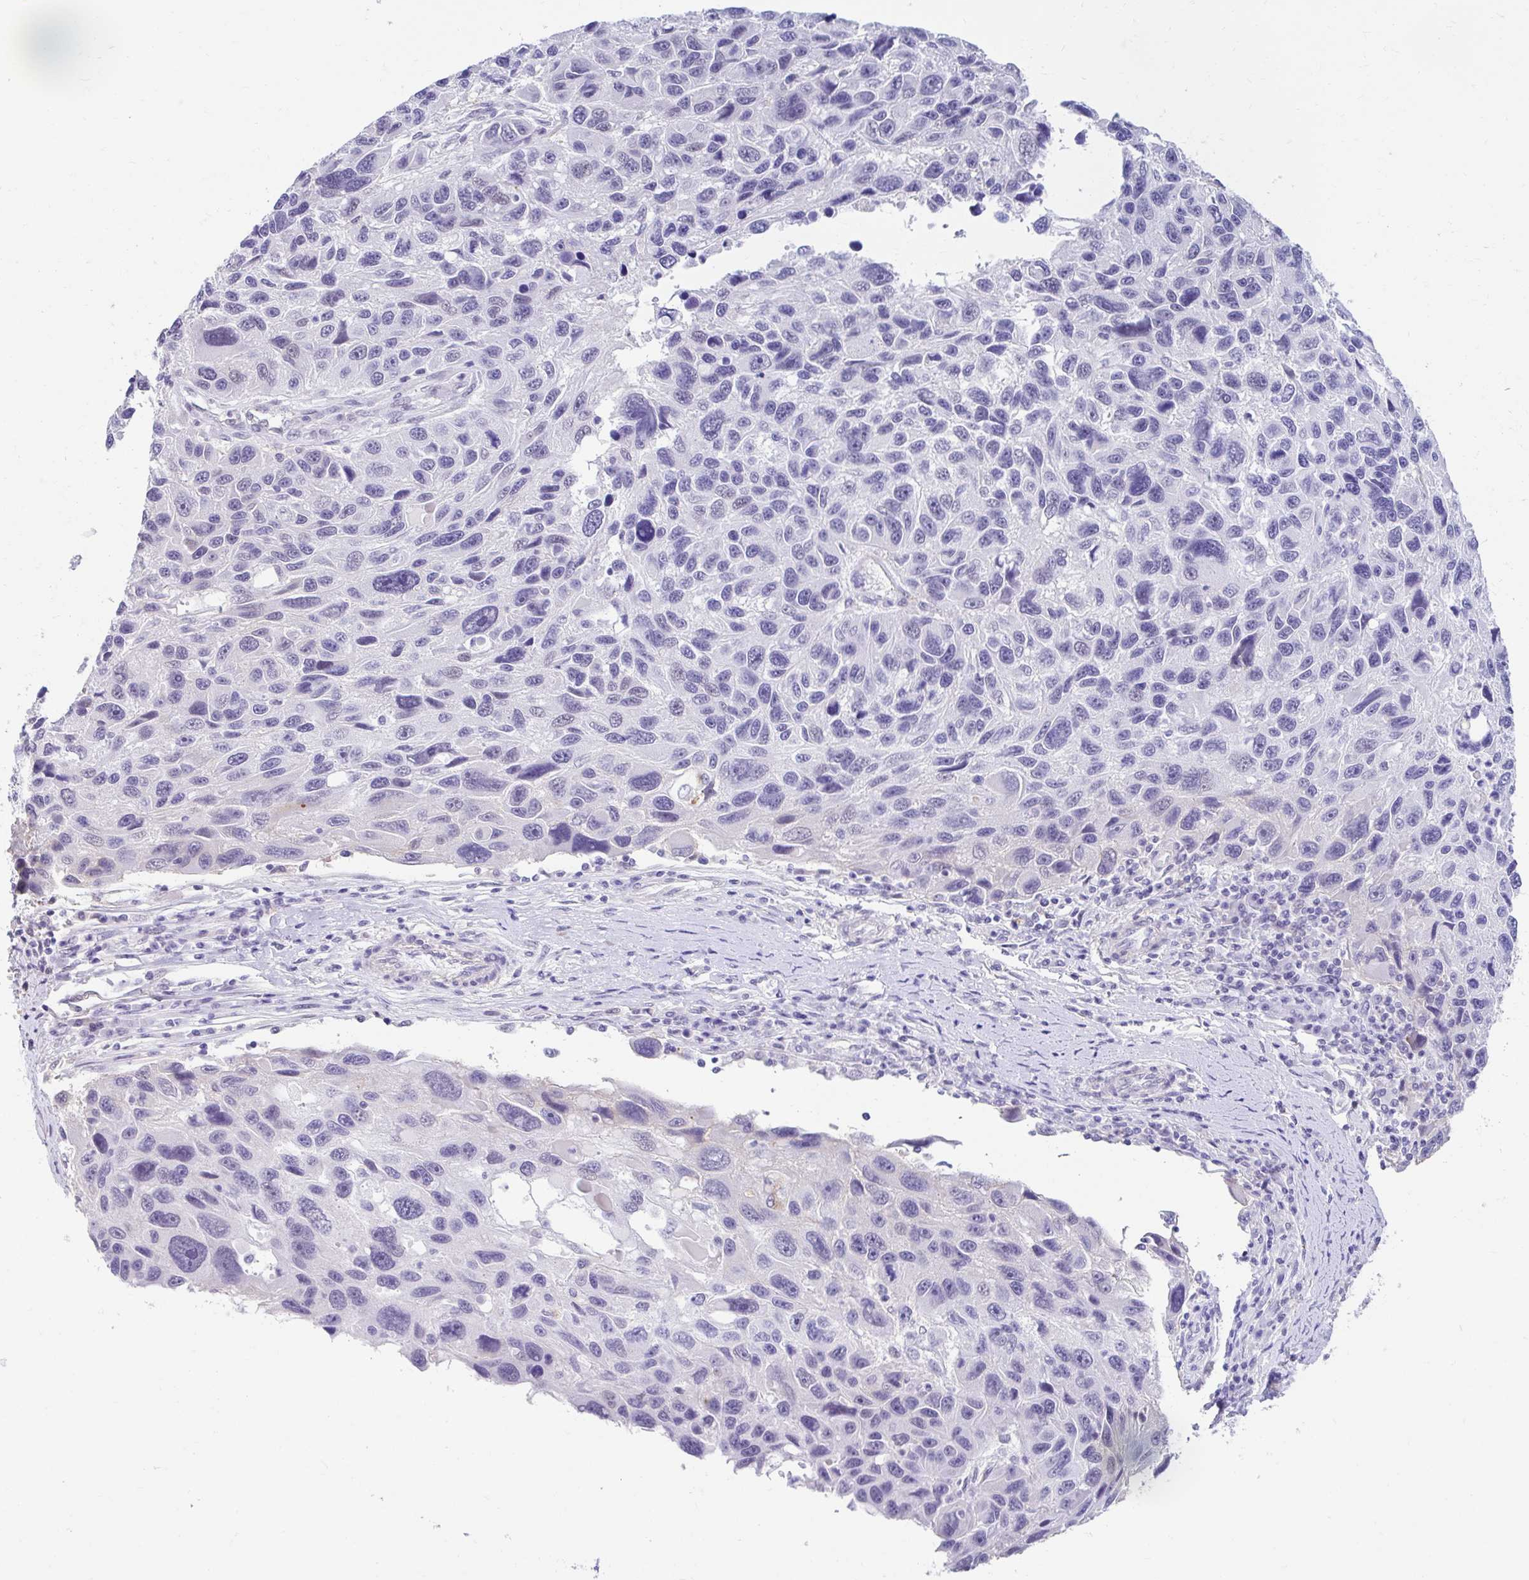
{"staining": {"intensity": "negative", "quantity": "none", "location": "none"}, "tissue": "melanoma", "cell_type": "Tumor cells", "image_type": "cancer", "snomed": [{"axis": "morphology", "description": "Malignant melanoma, NOS"}, {"axis": "topography", "description": "Skin"}], "caption": "A histopathology image of human malignant melanoma is negative for staining in tumor cells.", "gene": "DCAF17", "patient": {"sex": "male", "age": 53}}